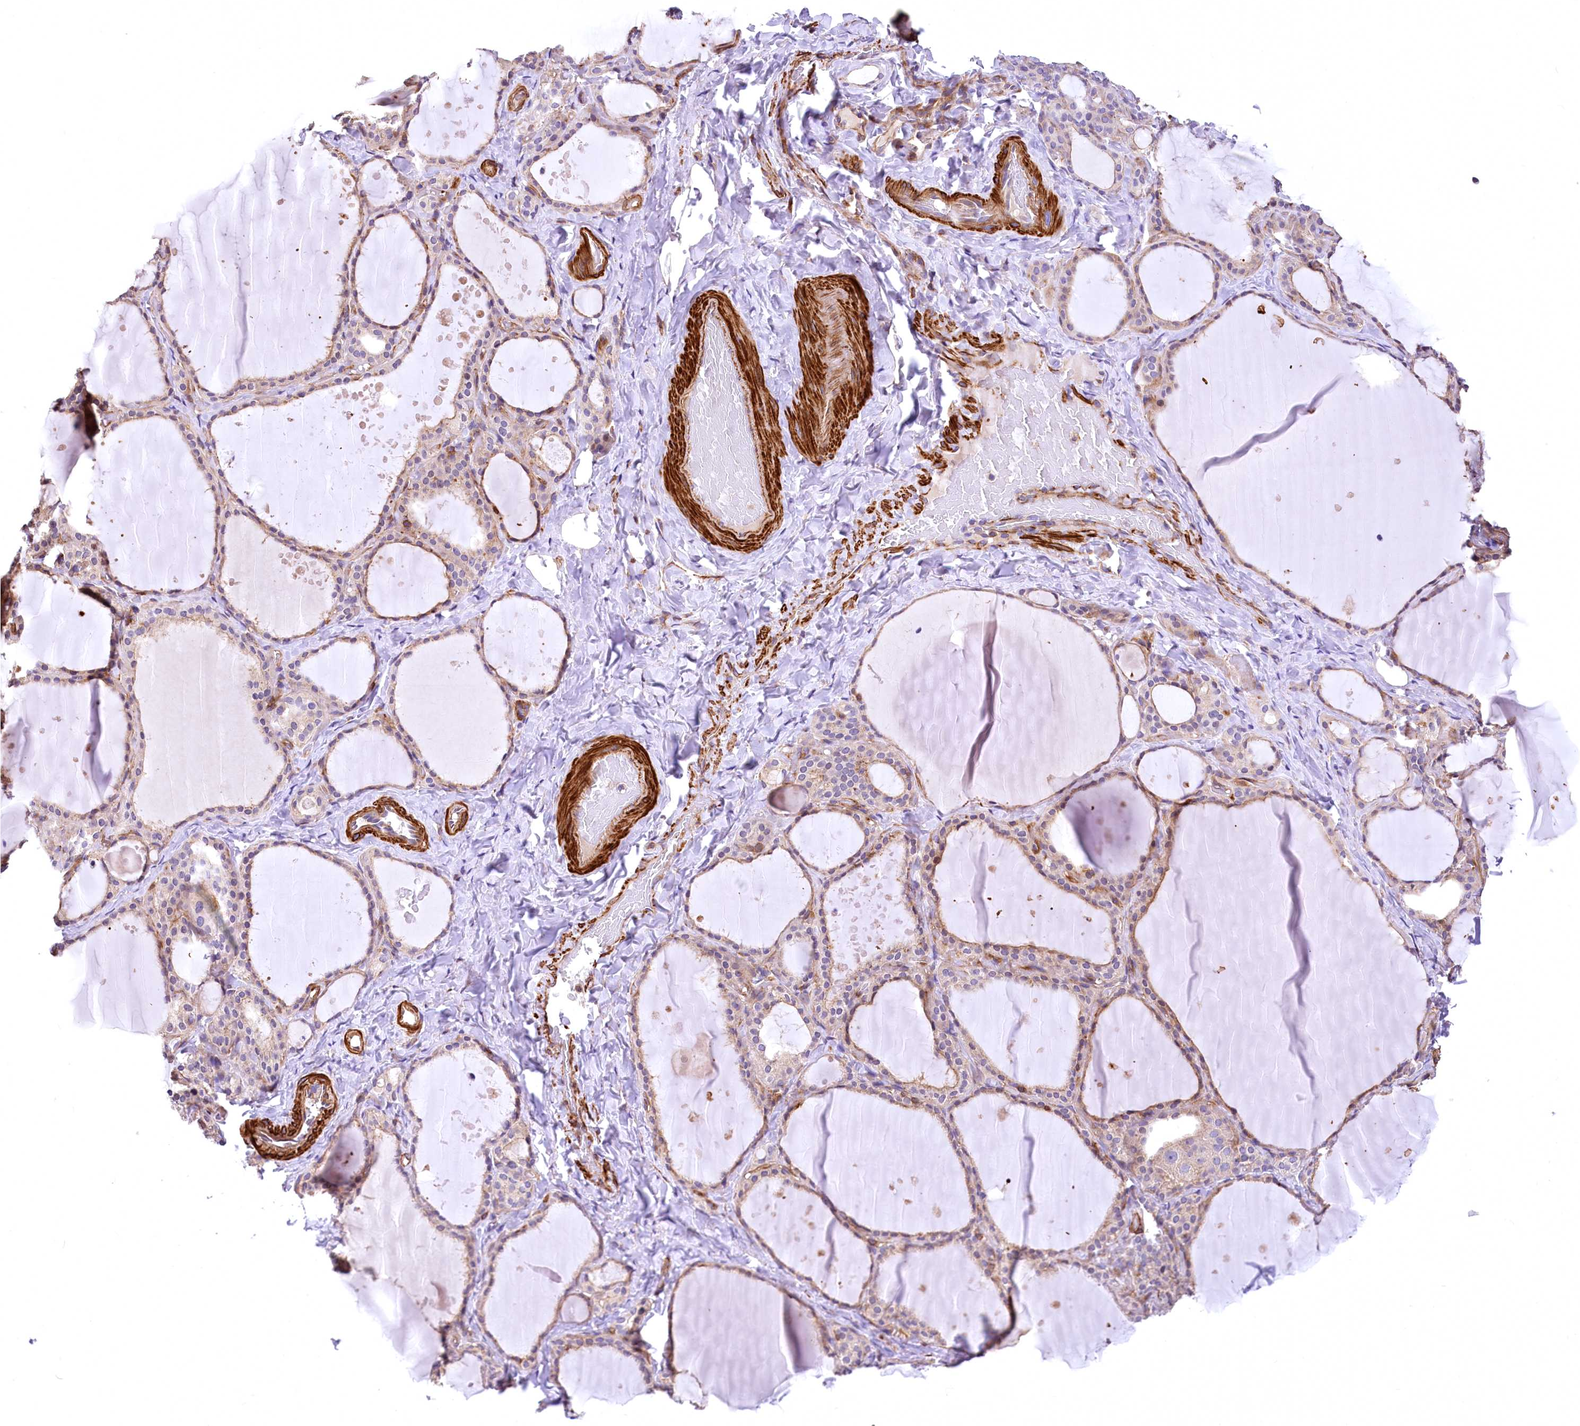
{"staining": {"intensity": "moderate", "quantity": "<25%", "location": "cytoplasmic/membranous"}, "tissue": "thyroid gland", "cell_type": "Glandular cells", "image_type": "normal", "snomed": [{"axis": "morphology", "description": "Normal tissue, NOS"}, {"axis": "topography", "description": "Thyroid gland"}], "caption": "A histopathology image showing moderate cytoplasmic/membranous expression in approximately <25% of glandular cells in normal thyroid gland, as visualized by brown immunohistochemical staining.", "gene": "DPP3", "patient": {"sex": "female", "age": 44}}